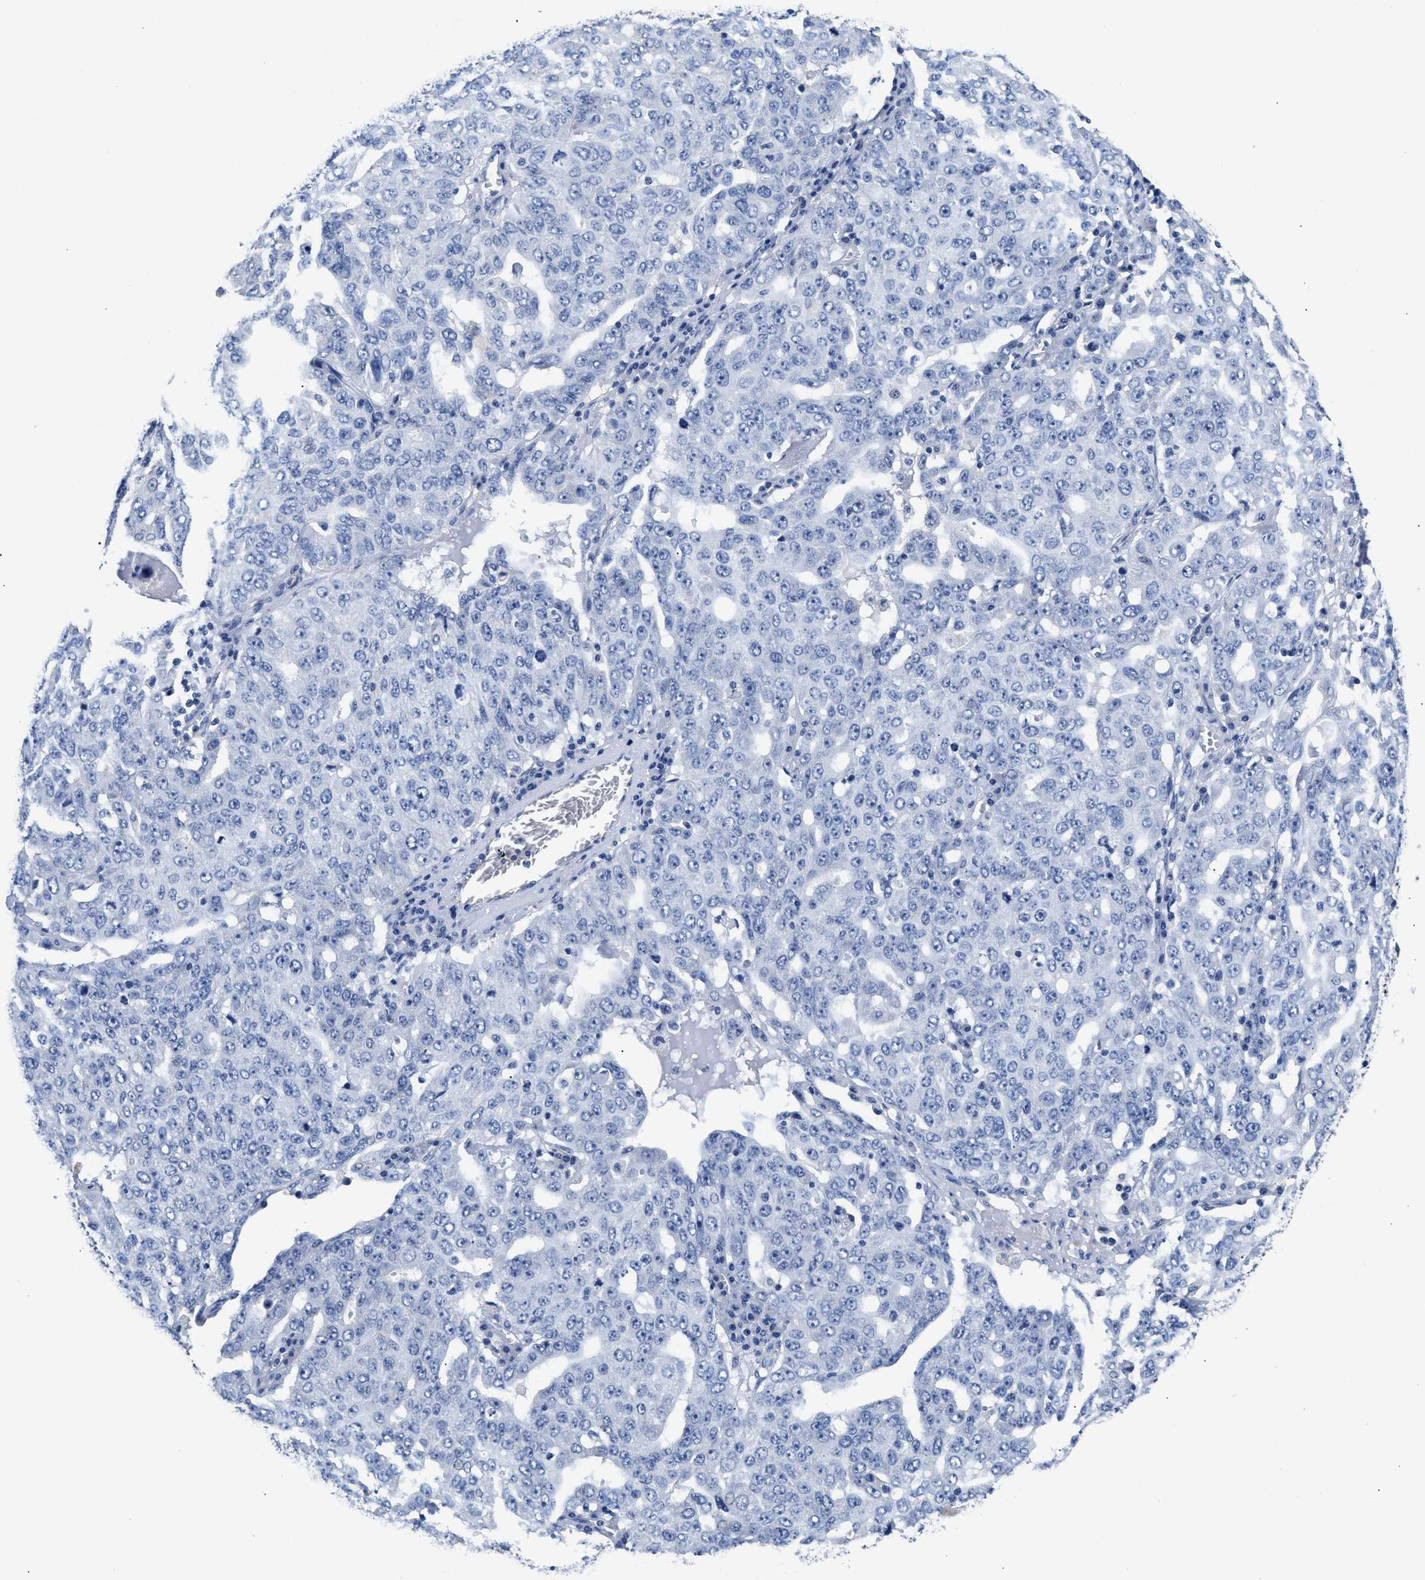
{"staining": {"intensity": "negative", "quantity": "none", "location": "none"}, "tissue": "ovarian cancer", "cell_type": "Tumor cells", "image_type": "cancer", "snomed": [{"axis": "morphology", "description": "Carcinoma, endometroid"}, {"axis": "topography", "description": "Ovary"}], "caption": "Ovarian endometroid carcinoma stained for a protein using immunohistochemistry (IHC) shows no positivity tumor cells.", "gene": "GSTM1", "patient": {"sex": "female", "age": 62}}